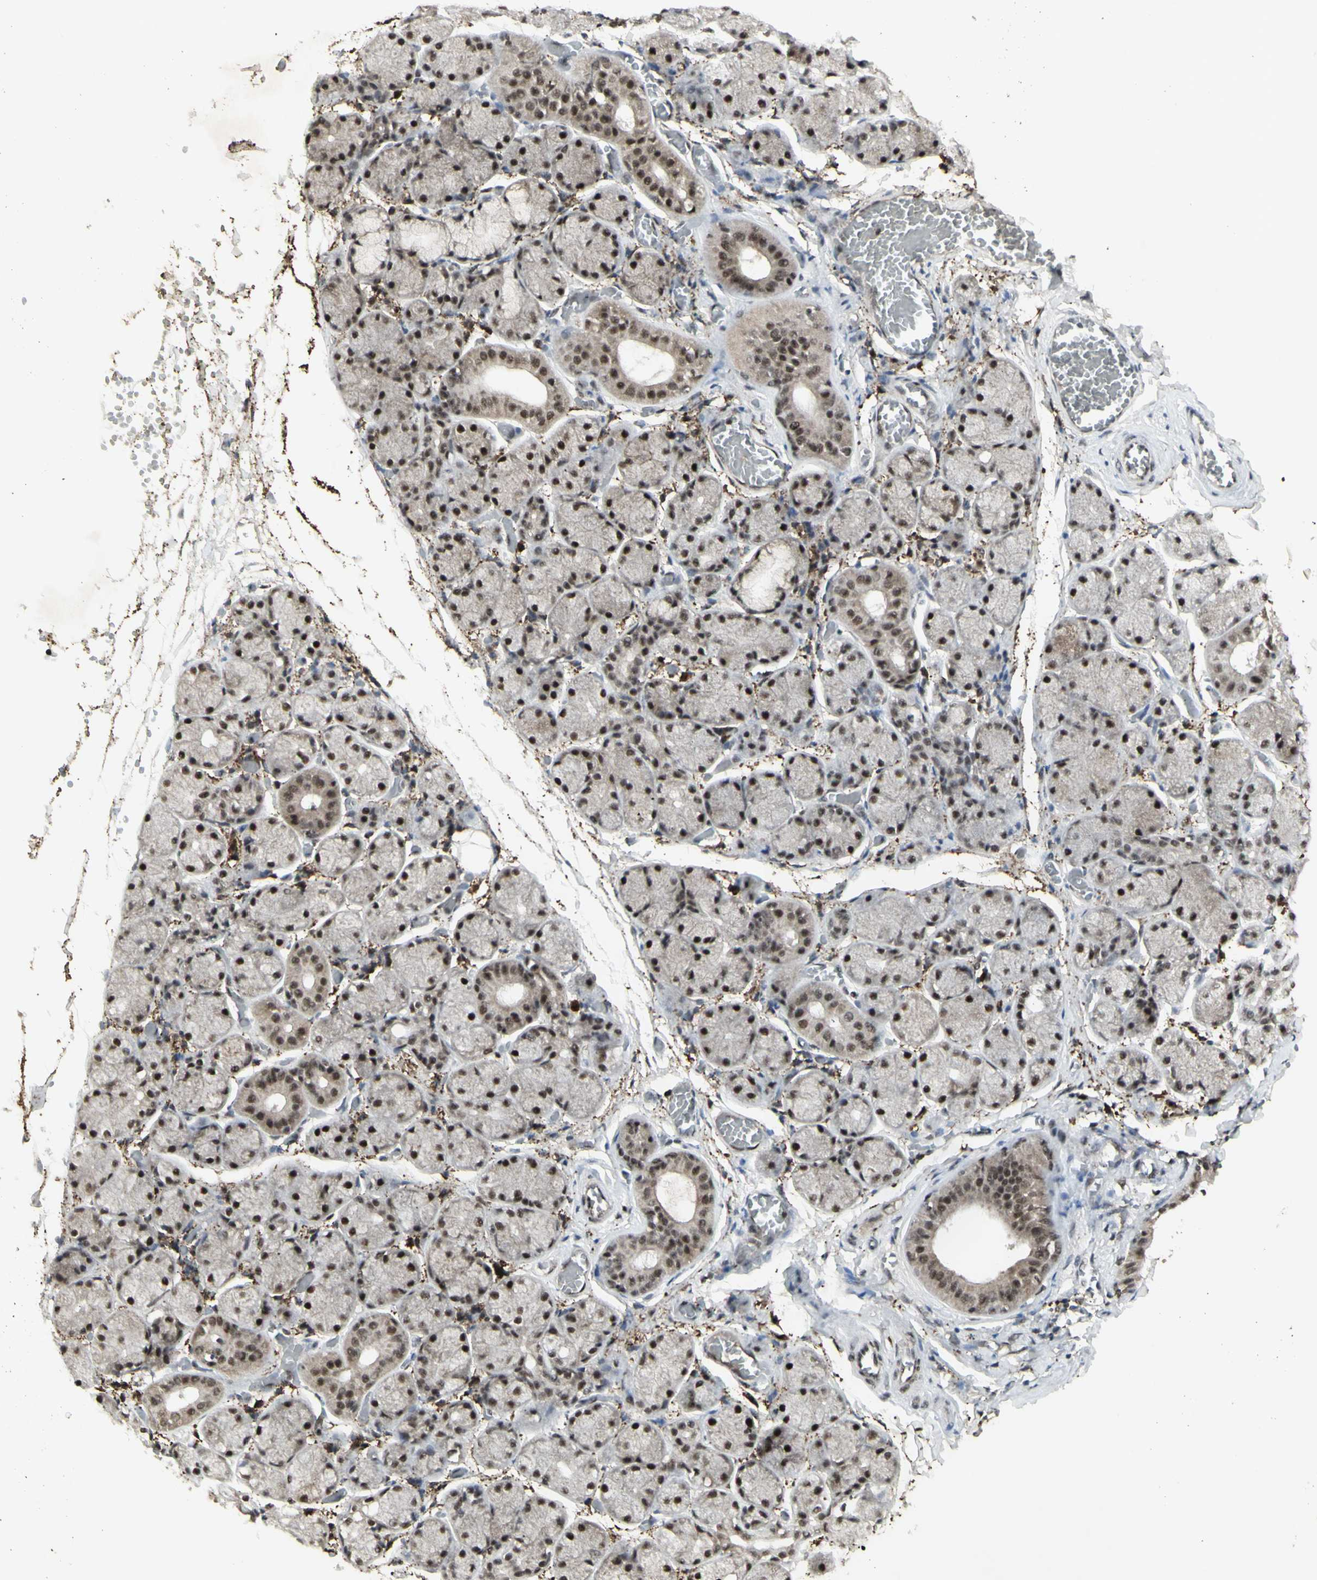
{"staining": {"intensity": "strong", "quantity": "25%-75%", "location": "nuclear"}, "tissue": "salivary gland", "cell_type": "Glandular cells", "image_type": "normal", "snomed": [{"axis": "morphology", "description": "Normal tissue, NOS"}, {"axis": "topography", "description": "Salivary gland"}], "caption": "A high-resolution photomicrograph shows immunohistochemistry staining of unremarkable salivary gland, which shows strong nuclear expression in about 25%-75% of glandular cells.", "gene": "CCNT1", "patient": {"sex": "female", "age": 24}}